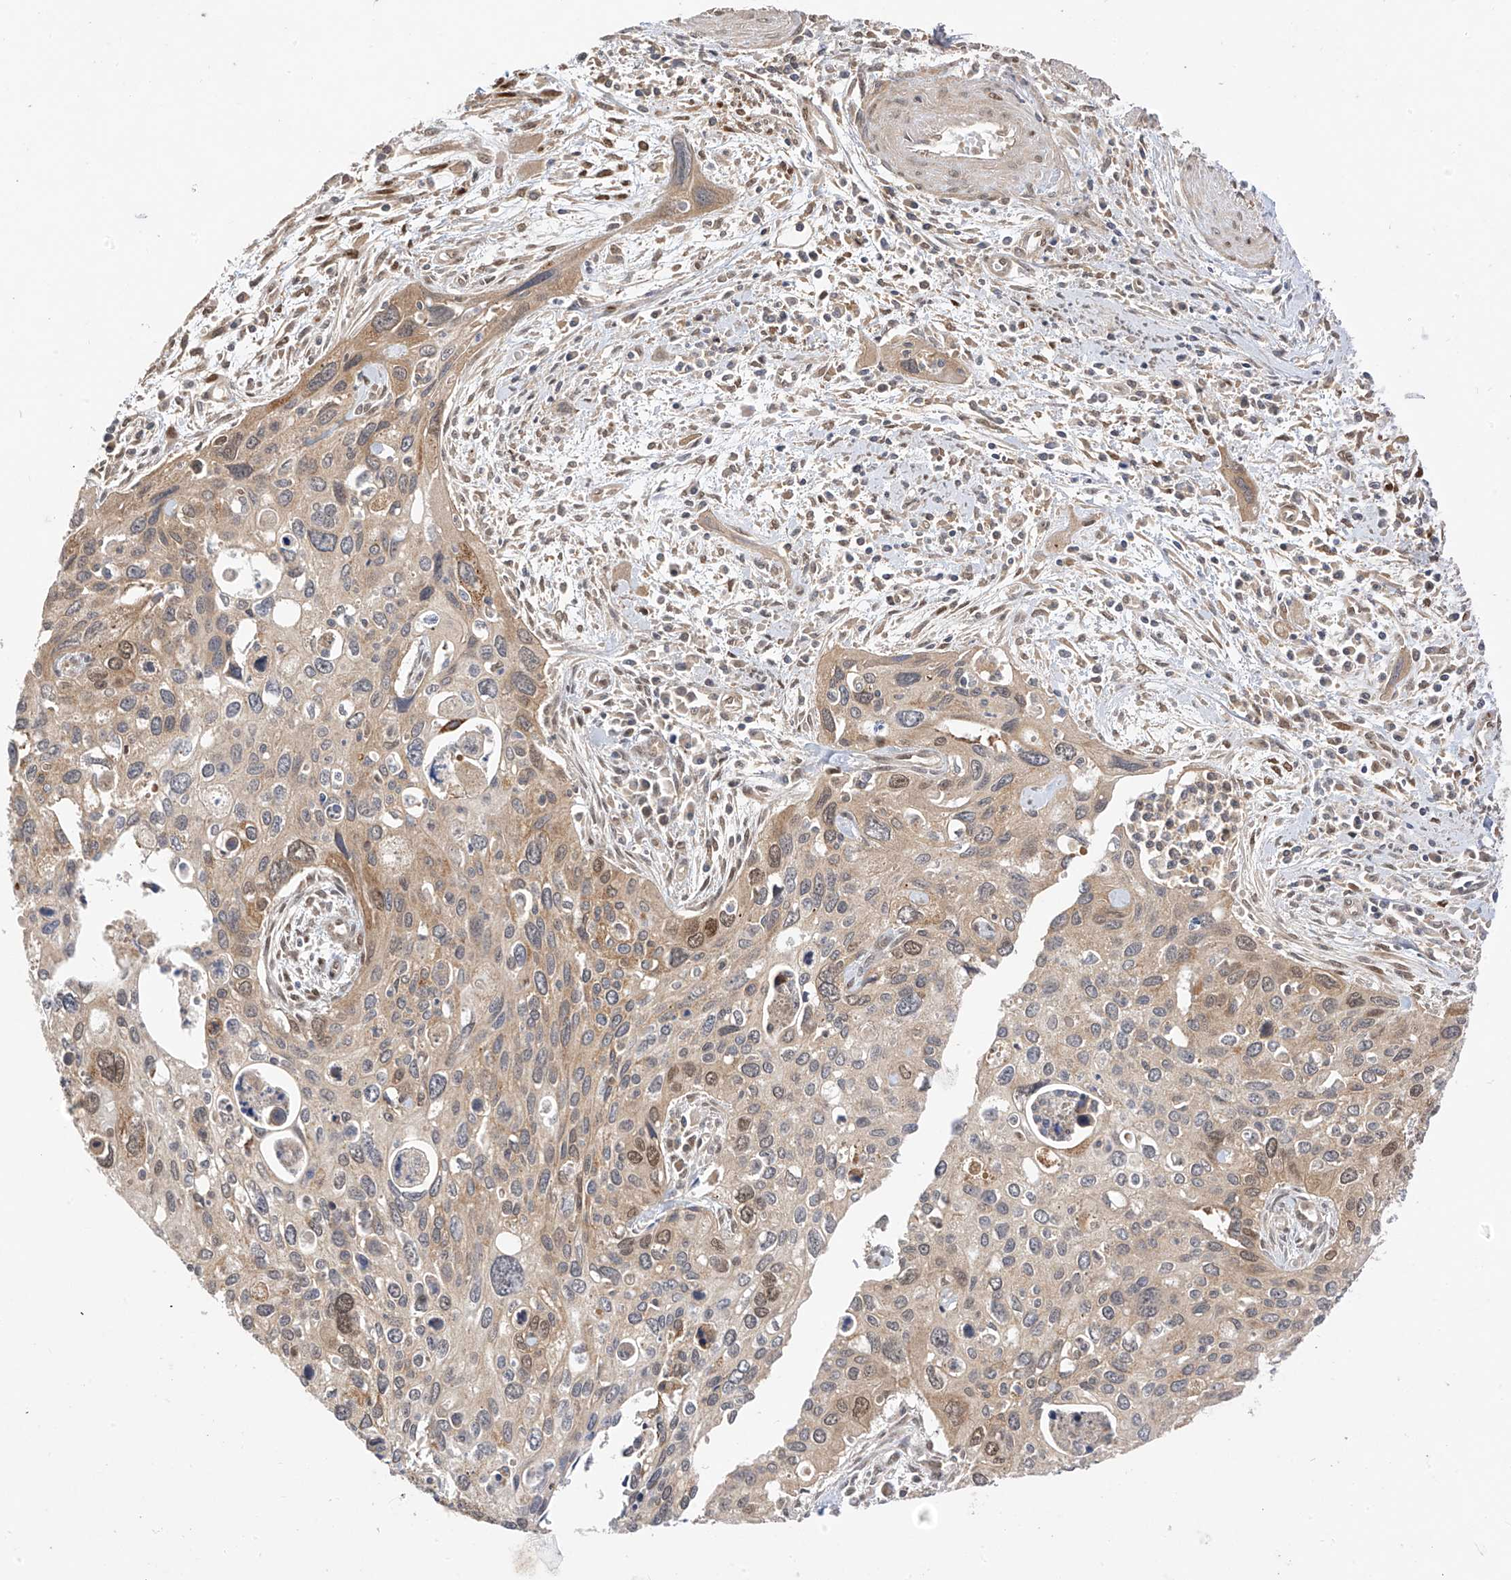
{"staining": {"intensity": "moderate", "quantity": "<25%", "location": "cytoplasmic/membranous,nuclear"}, "tissue": "cervical cancer", "cell_type": "Tumor cells", "image_type": "cancer", "snomed": [{"axis": "morphology", "description": "Squamous cell carcinoma, NOS"}, {"axis": "topography", "description": "Cervix"}], "caption": "Tumor cells demonstrate low levels of moderate cytoplasmic/membranous and nuclear staining in about <25% of cells in squamous cell carcinoma (cervical).", "gene": "MRTFA", "patient": {"sex": "female", "age": 55}}